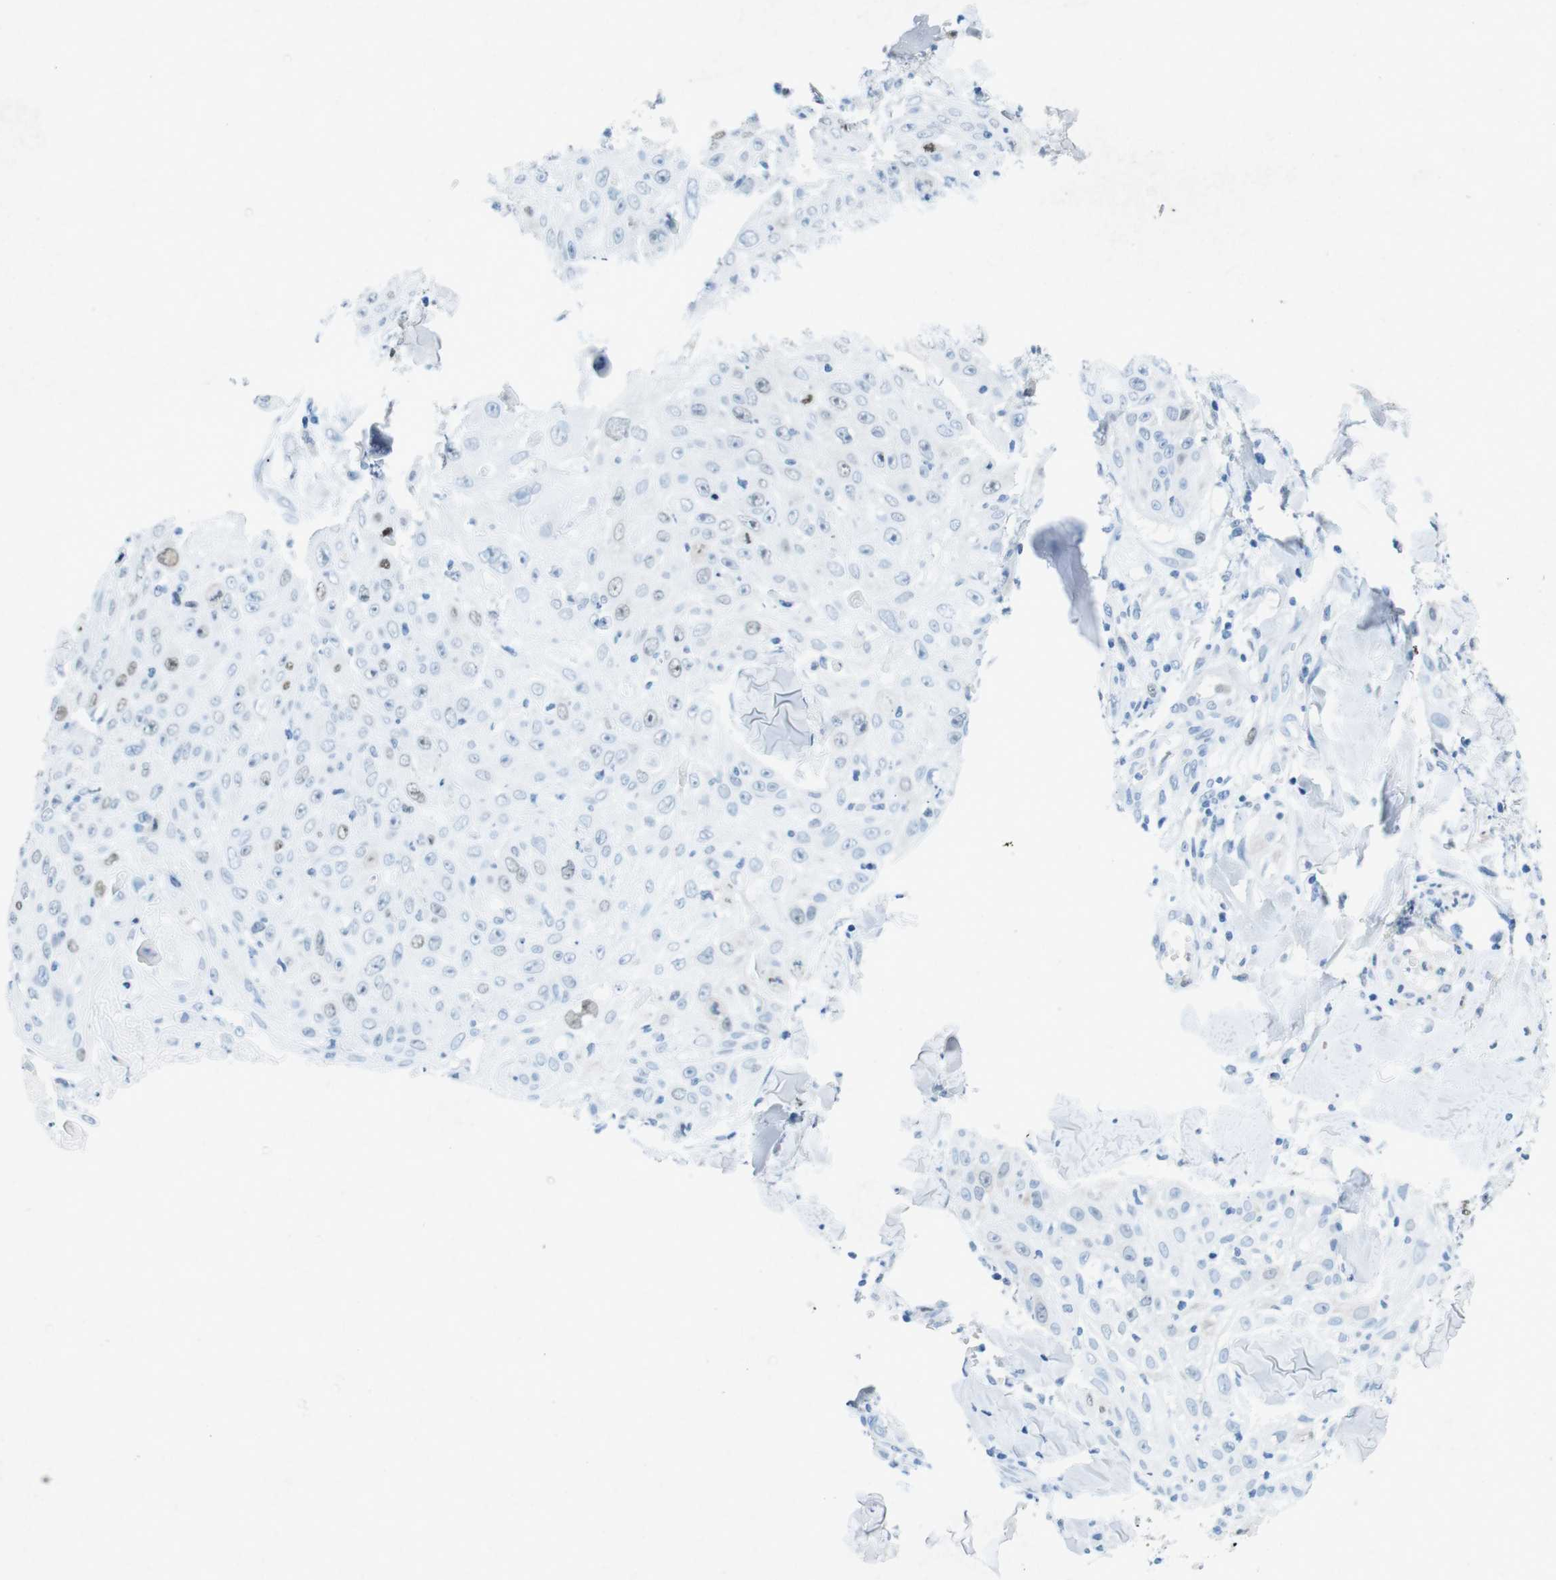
{"staining": {"intensity": "weak", "quantity": "<25%", "location": "nuclear"}, "tissue": "skin cancer", "cell_type": "Tumor cells", "image_type": "cancer", "snomed": [{"axis": "morphology", "description": "Squamous cell carcinoma, NOS"}, {"axis": "topography", "description": "Skin"}], "caption": "Skin cancer (squamous cell carcinoma) stained for a protein using immunohistochemistry demonstrates no expression tumor cells.", "gene": "CTAG1B", "patient": {"sex": "male", "age": 86}}